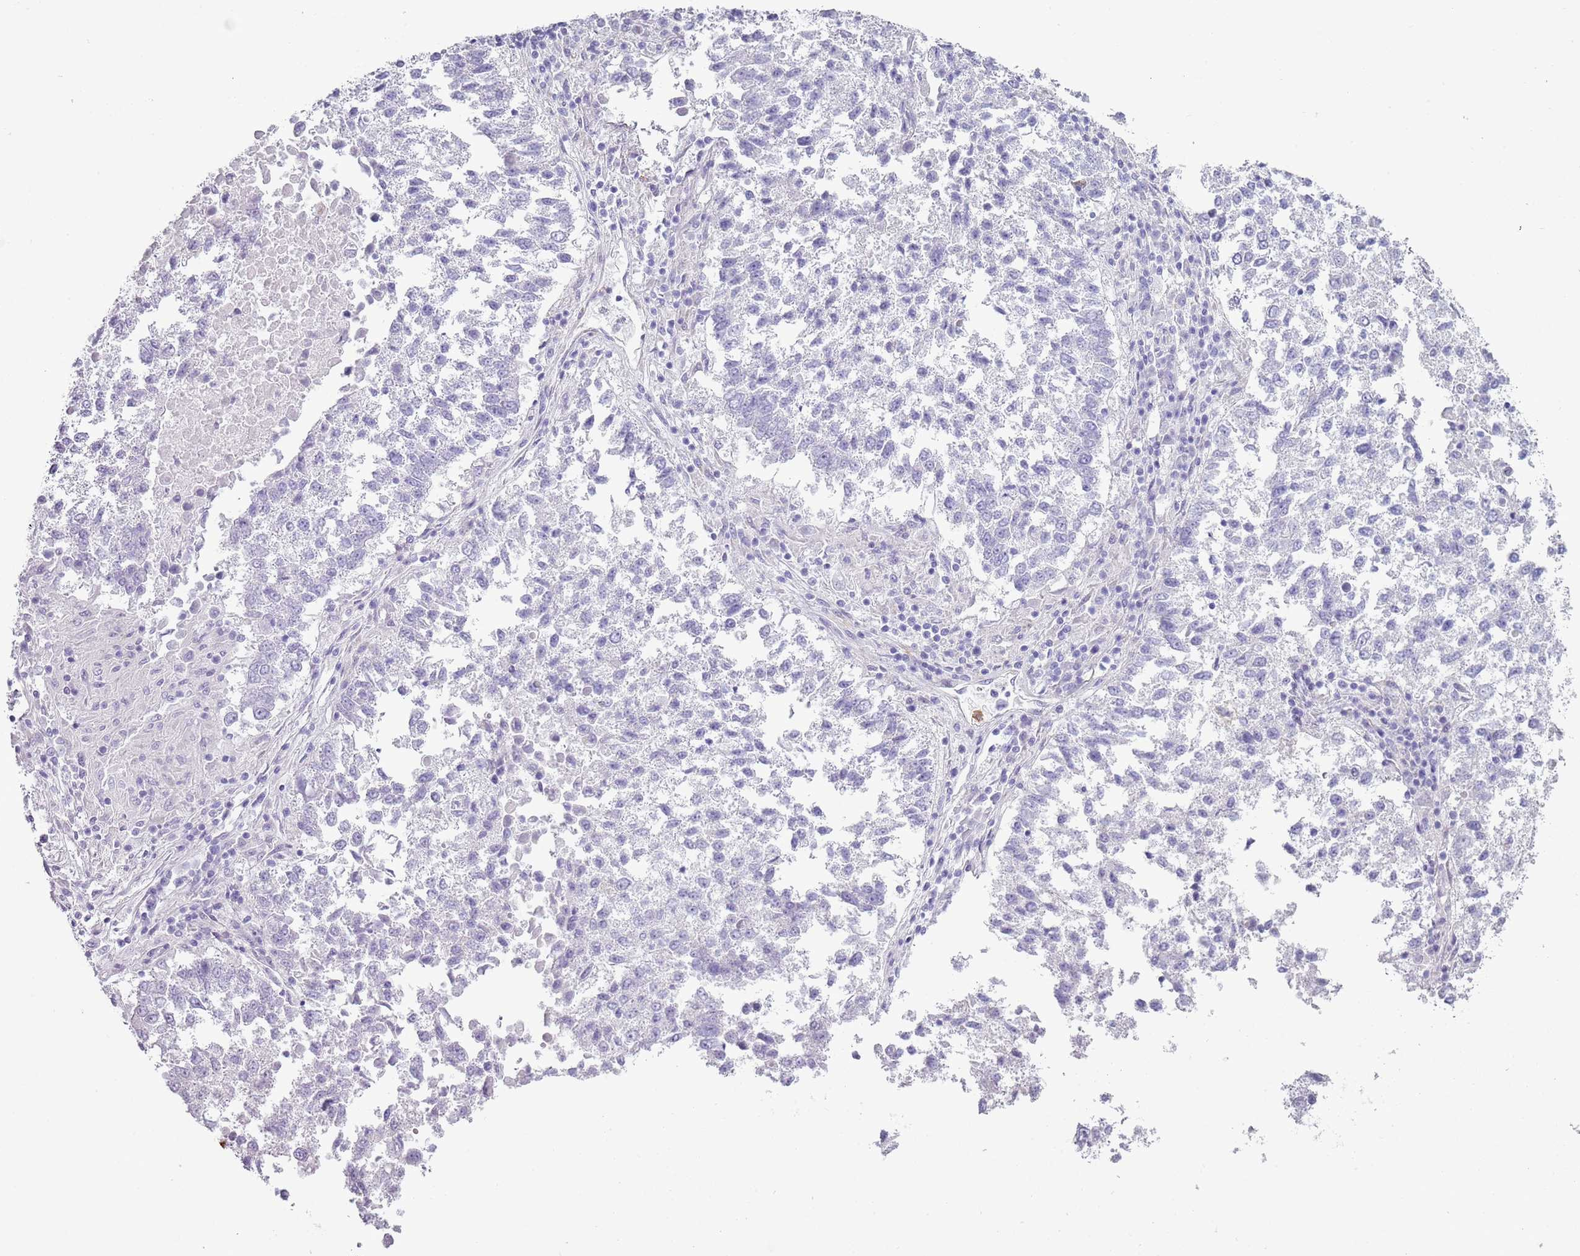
{"staining": {"intensity": "negative", "quantity": "none", "location": "none"}, "tissue": "lung cancer", "cell_type": "Tumor cells", "image_type": "cancer", "snomed": [{"axis": "morphology", "description": "Squamous cell carcinoma, NOS"}, {"axis": "topography", "description": "Lung"}], "caption": "DAB immunohistochemical staining of human lung squamous cell carcinoma reveals no significant staining in tumor cells. Nuclei are stained in blue.", "gene": "CD177", "patient": {"sex": "male", "age": 73}}